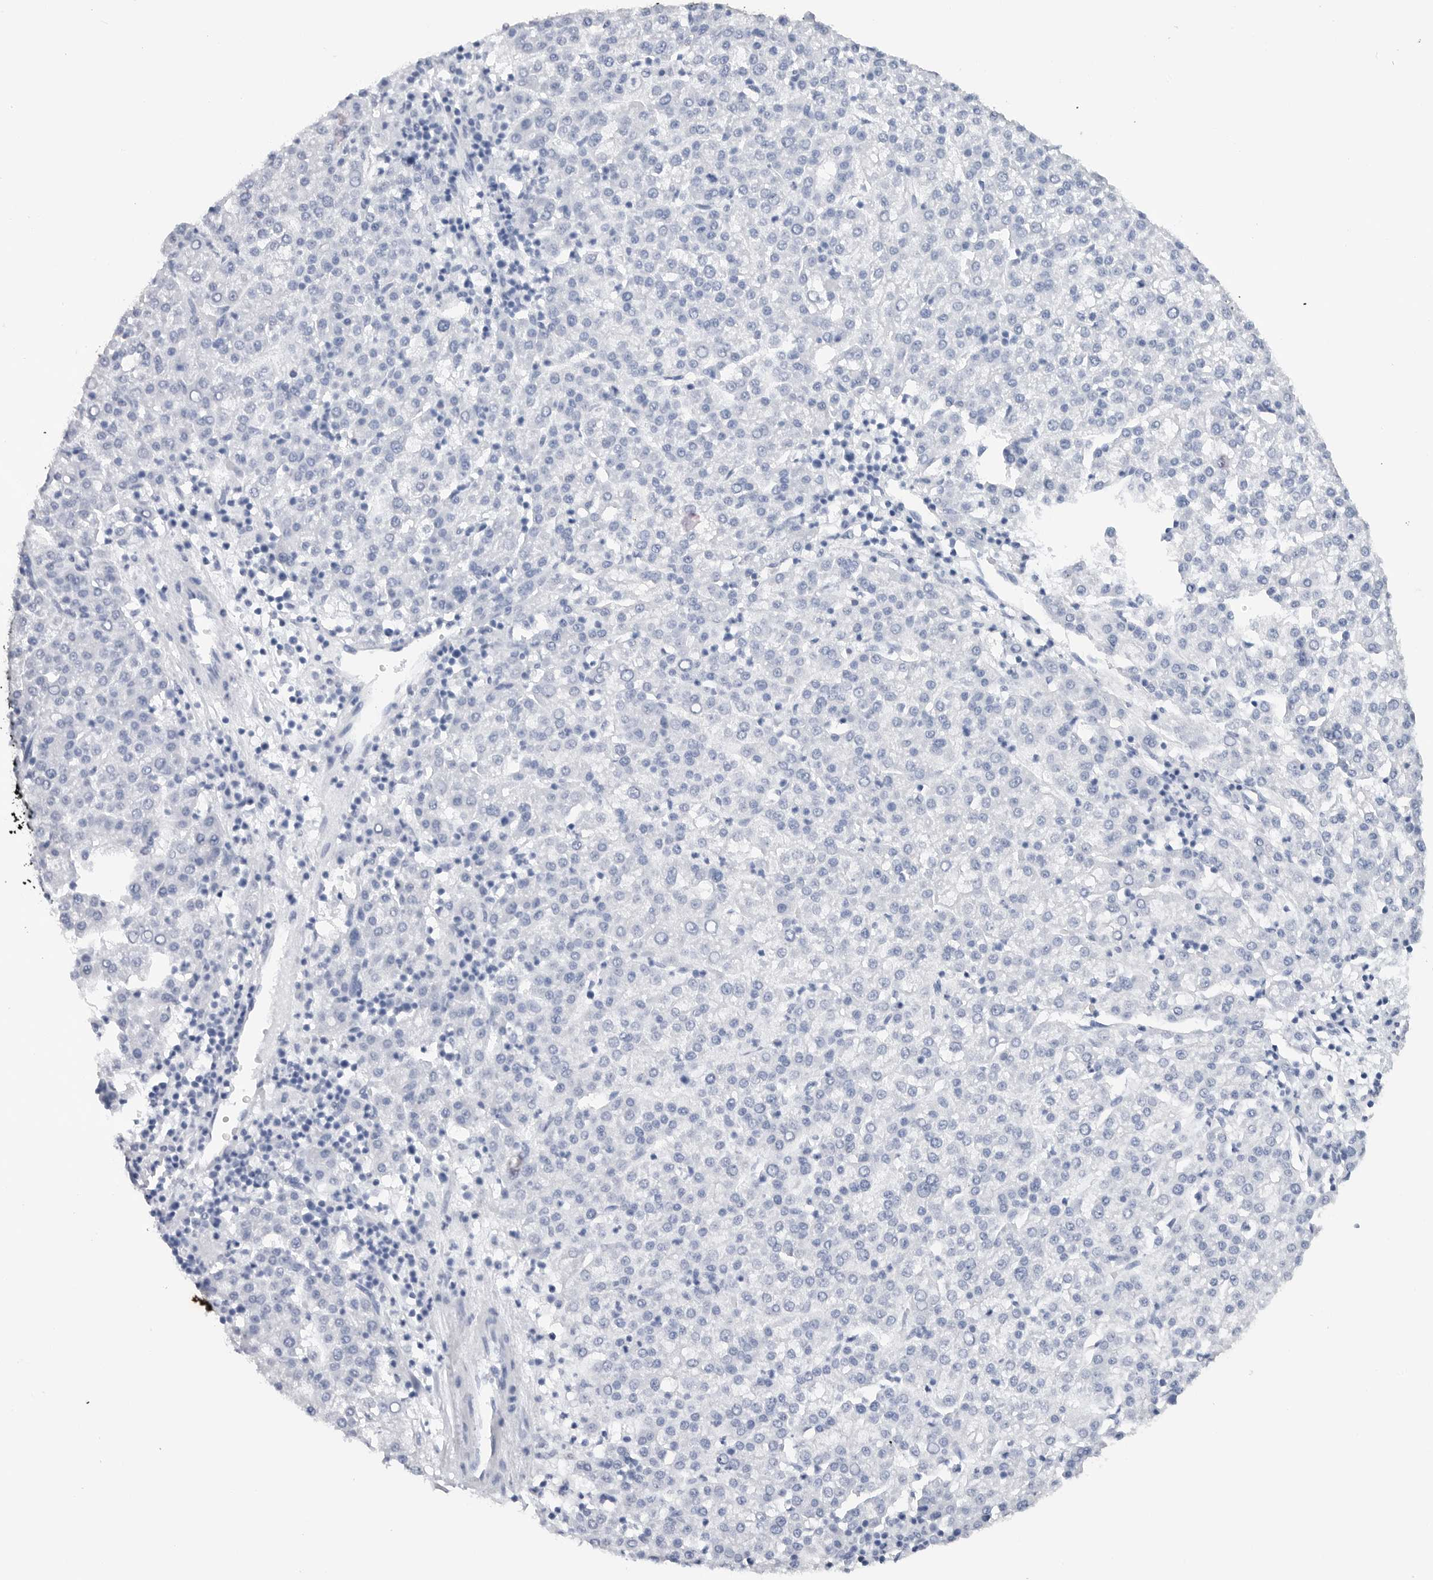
{"staining": {"intensity": "negative", "quantity": "none", "location": "none"}, "tissue": "liver cancer", "cell_type": "Tumor cells", "image_type": "cancer", "snomed": [{"axis": "morphology", "description": "Carcinoma, Hepatocellular, NOS"}, {"axis": "topography", "description": "Liver"}], "caption": "The immunohistochemistry photomicrograph has no significant expression in tumor cells of liver cancer tissue.", "gene": "MAP2K5", "patient": {"sex": "female", "age": 58}}